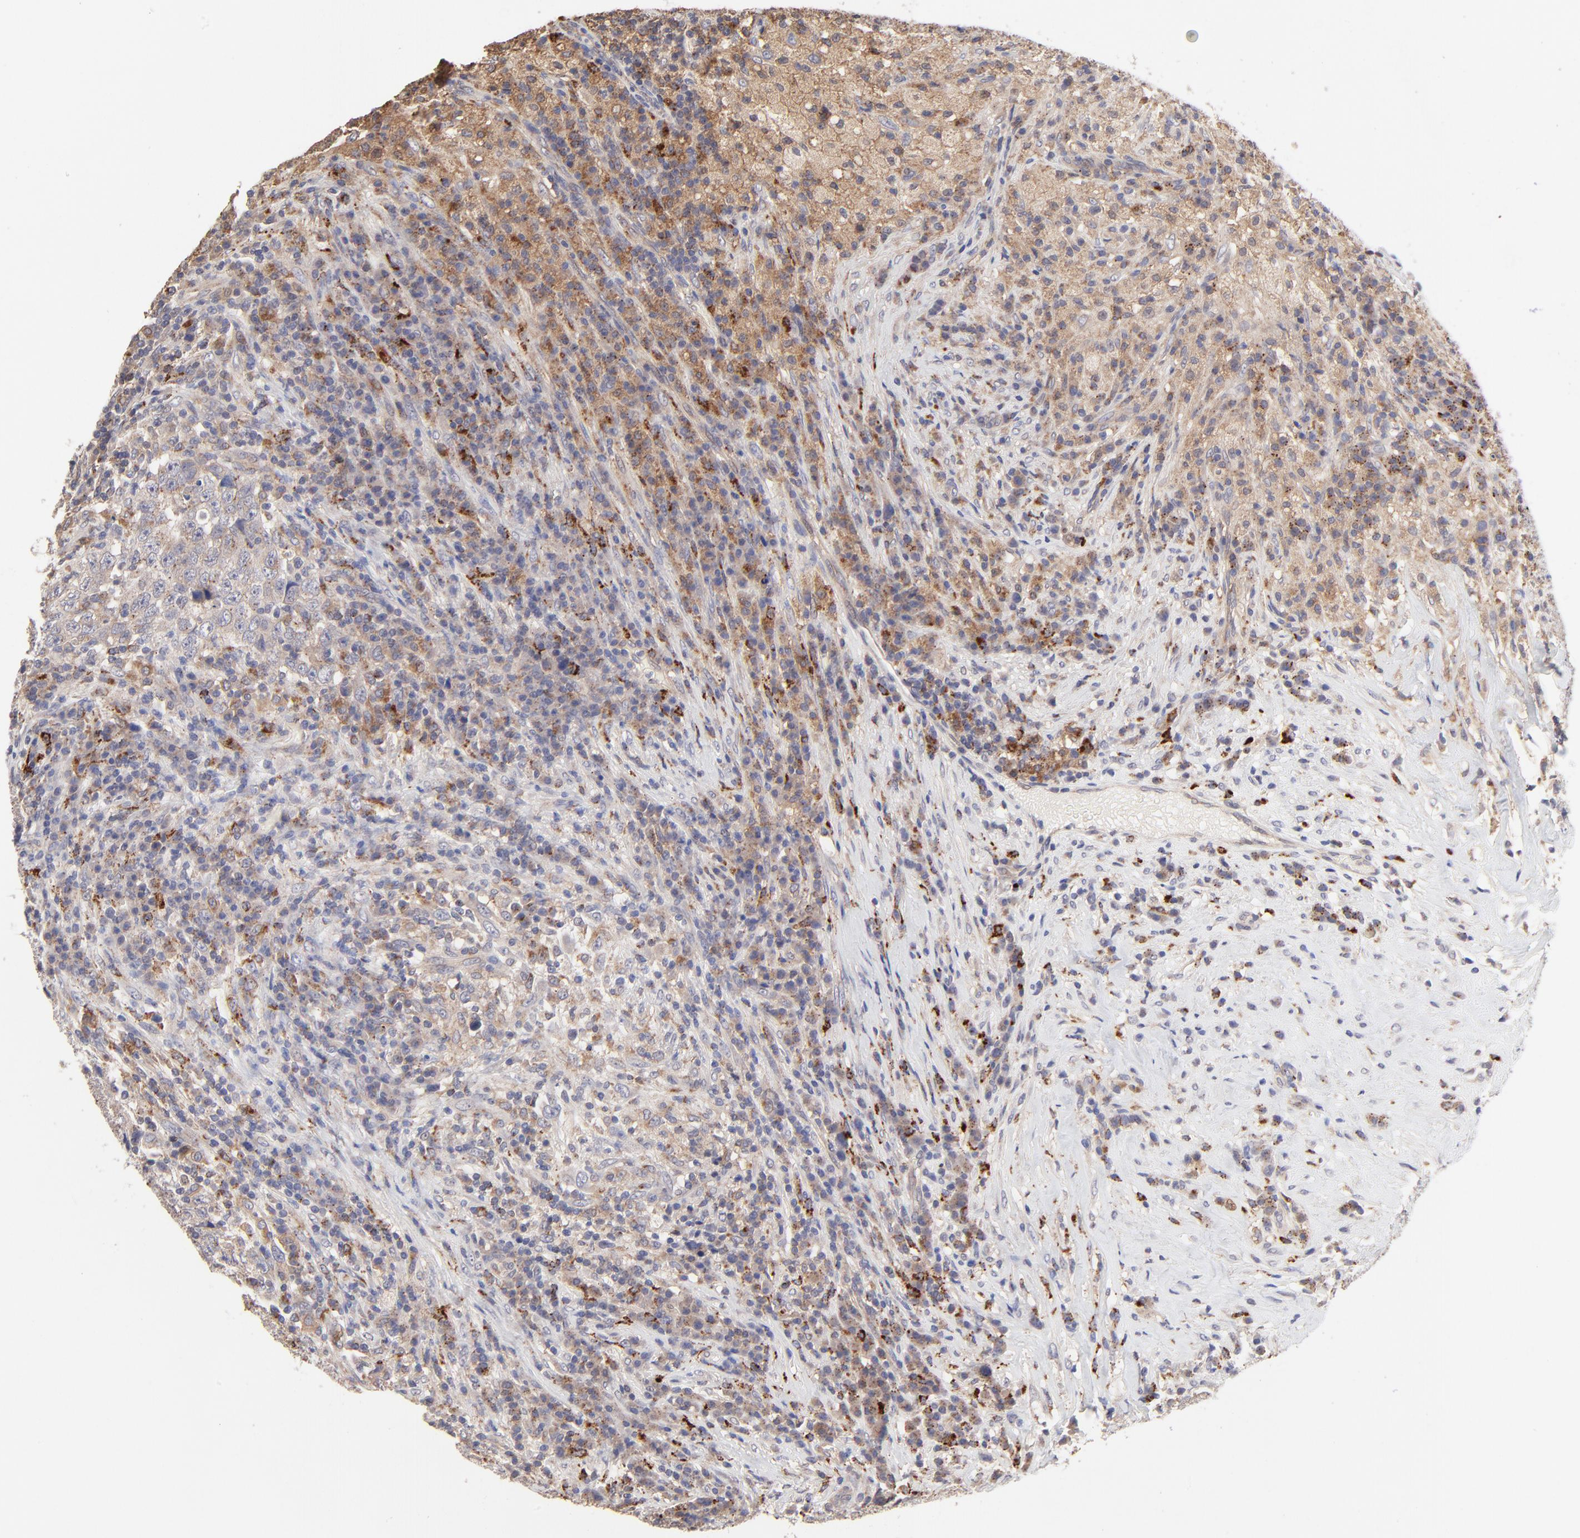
{"staining": {"intensity": "weak", "quantity": ">75%", "location": "cytoplasmic/membranous"}, "tissue": "testis cancer", "cell_type": "Tumor cells", "image_type": "cancer", "snomed": [{"axis": "morphology", "description": "Necrosis, NOS"}, {"axis": "morphology", "description": "Carcinoma, Embryonal, NOS"}, {"axis": "topography", "description": "Testis"}], "caption": "This is an image of IHC staining of testis cancer, which shows weak expression in the cytoplasmic/membranous of tumor cells.", "gene": "PDE4B", "patient": {"sex": "male", "age": 19}}